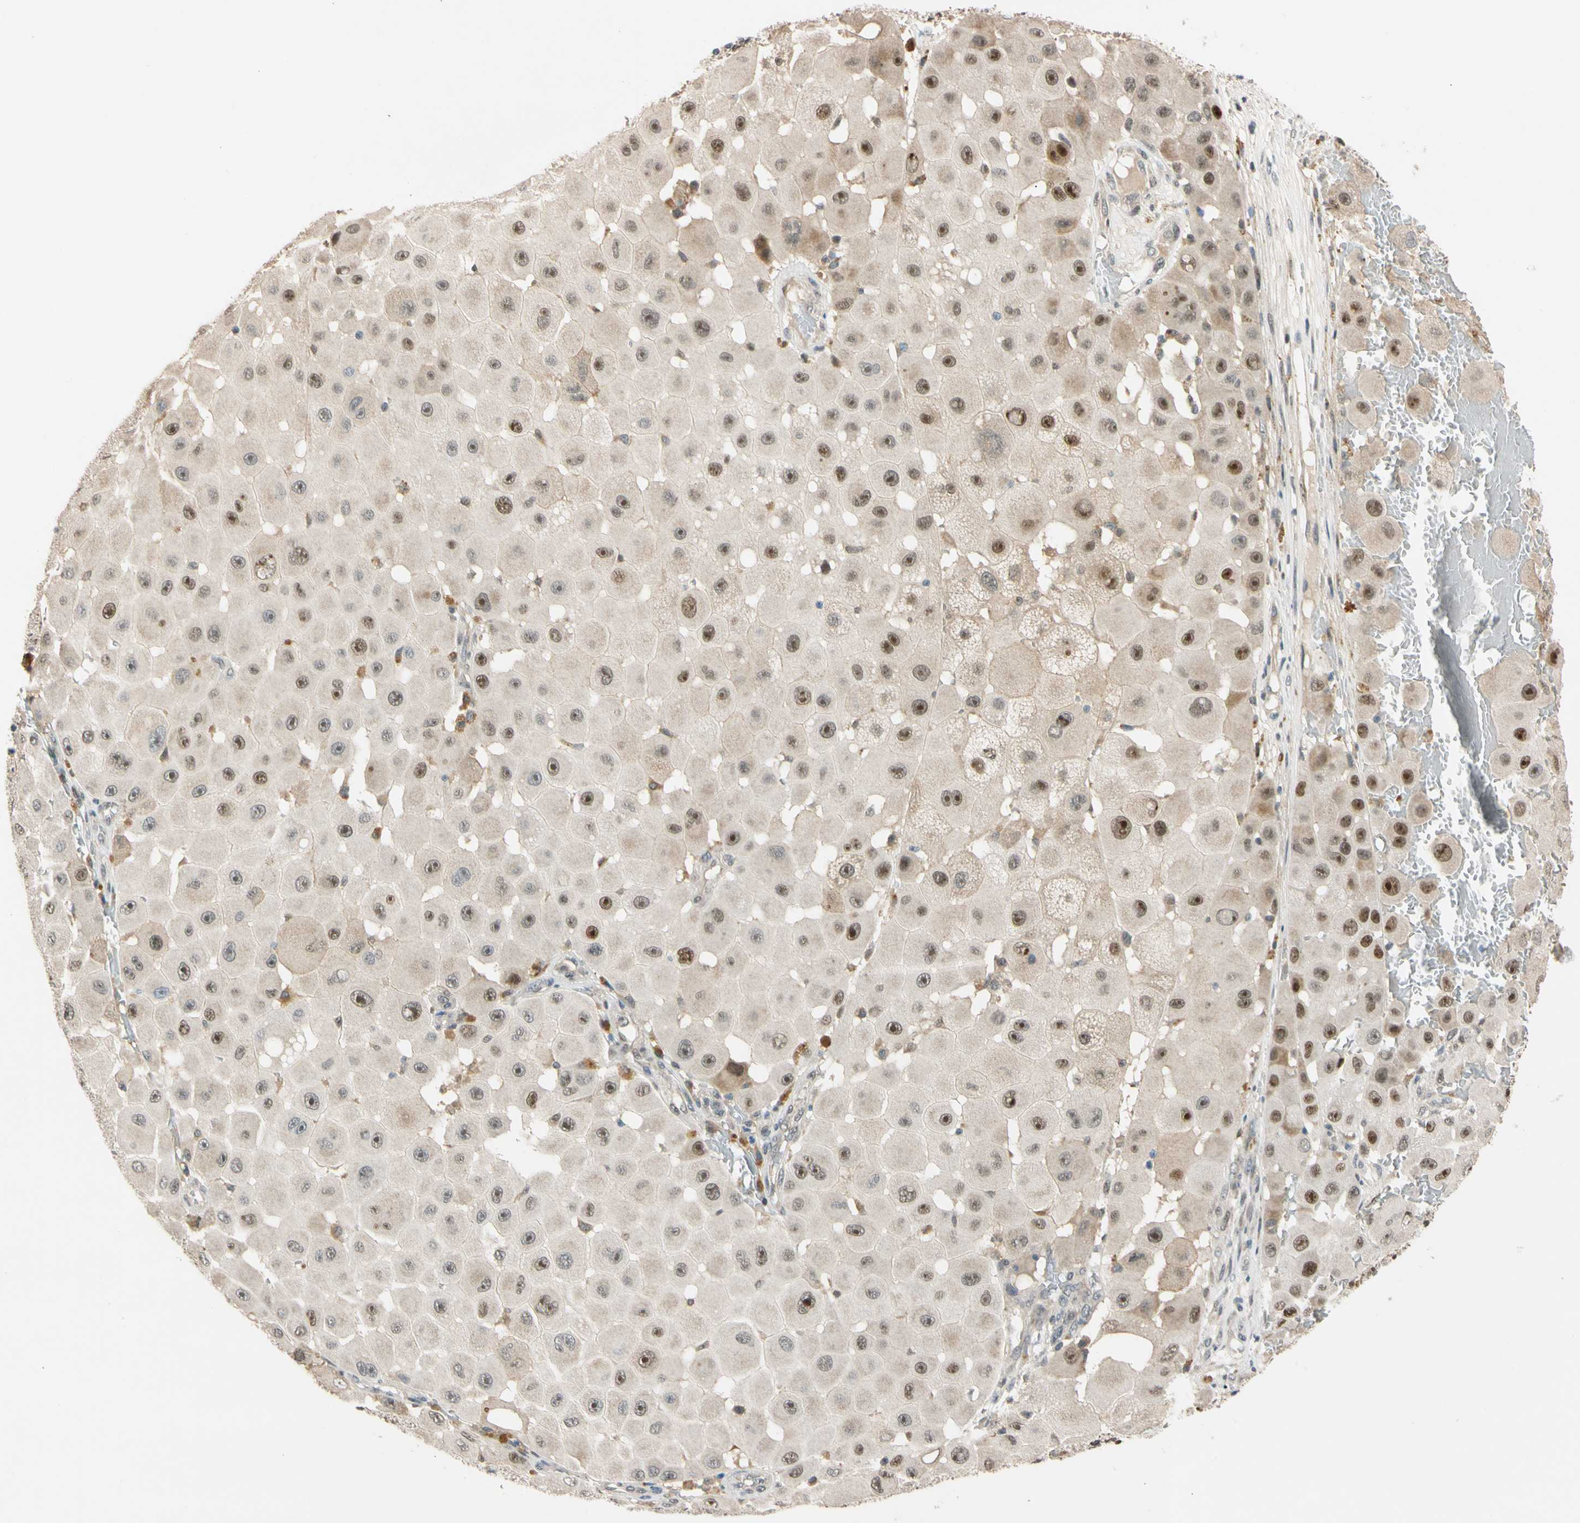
{"staining": {"intensity": "moderate", "quantity": ">75%", "location": "cytoplasmic/membranous,nuclear"}, "tissue": "melanoma", "cell_type": "Tumor cells", "image_type": "cancer", "snomed": [{"axis": "morphology", "description": "Malignant melanoma, NOS"}, {"axis": "topography", "description": "Skin"}], "caption": "Protein staining shows moderate cytoplasmic/membranous and nuclear expression in about >75% of tumor cells in melanoma.", "gene": "RIOX2", "patient": {"sex": "female", "age": 81}}